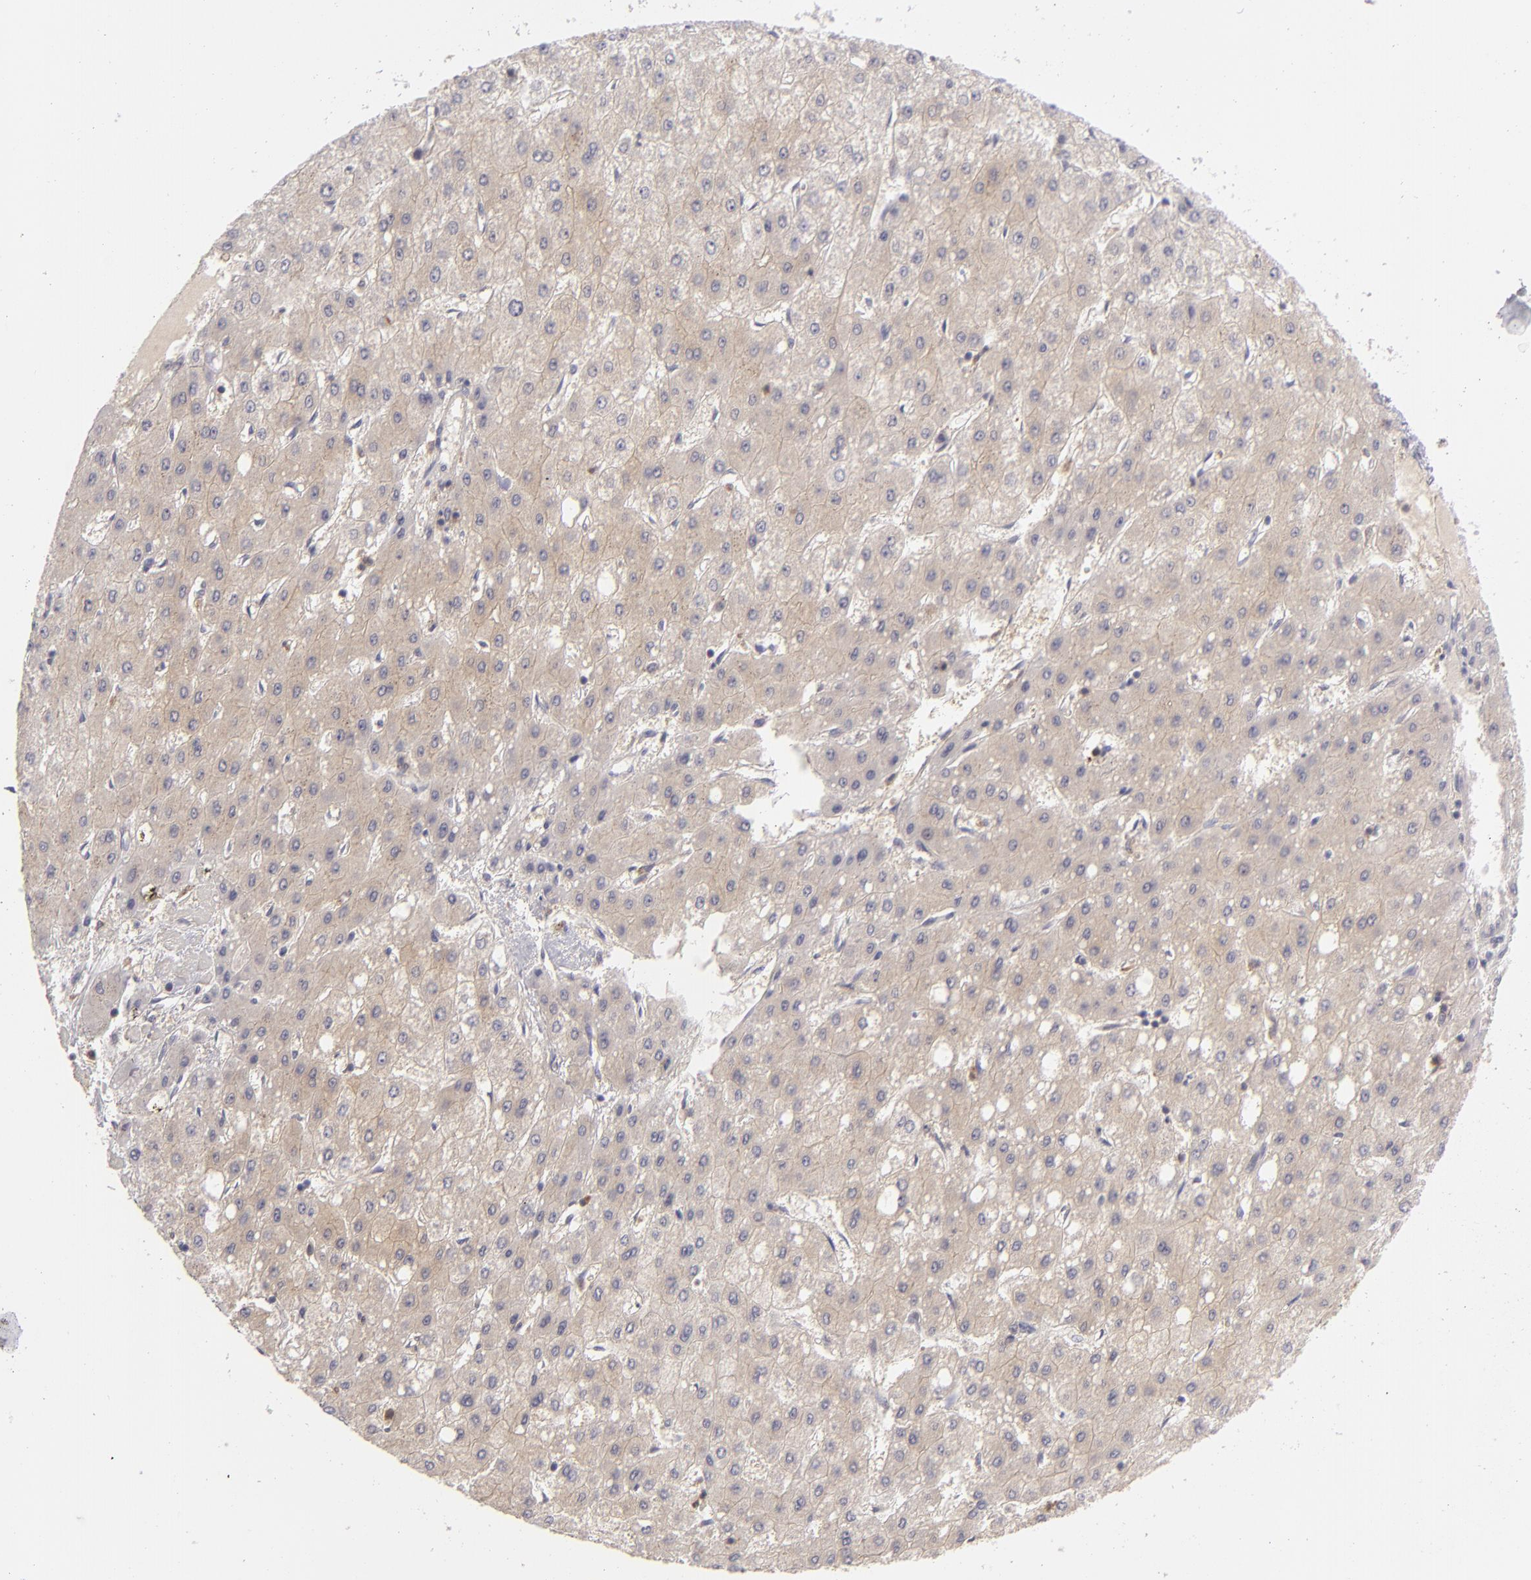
{"staining": {"intensity": "weak", "quantity": ">75%", "location": "cytoplasmic/membranous"}, "tissue": "liver cancer", "cell_type": "Tumor cells", "image_type": "cancer", "snomed": [{"axis": "morphology", "description": "Carcinoma, Hepatocellular, NOS"}, {"axis": "topography", "description": "Liver"}], "caption": "The photomicrograph exhibits a brown stain indicating the presence of a protein in the cytoplasmic/membranous of tumor cells in liver cancer (hepatocellular carcinoma). (Brightfield microscopy of DAB IHC at high magnification).", "gene": "MMP10", "patient": {"sex": "female", "age": 52}}